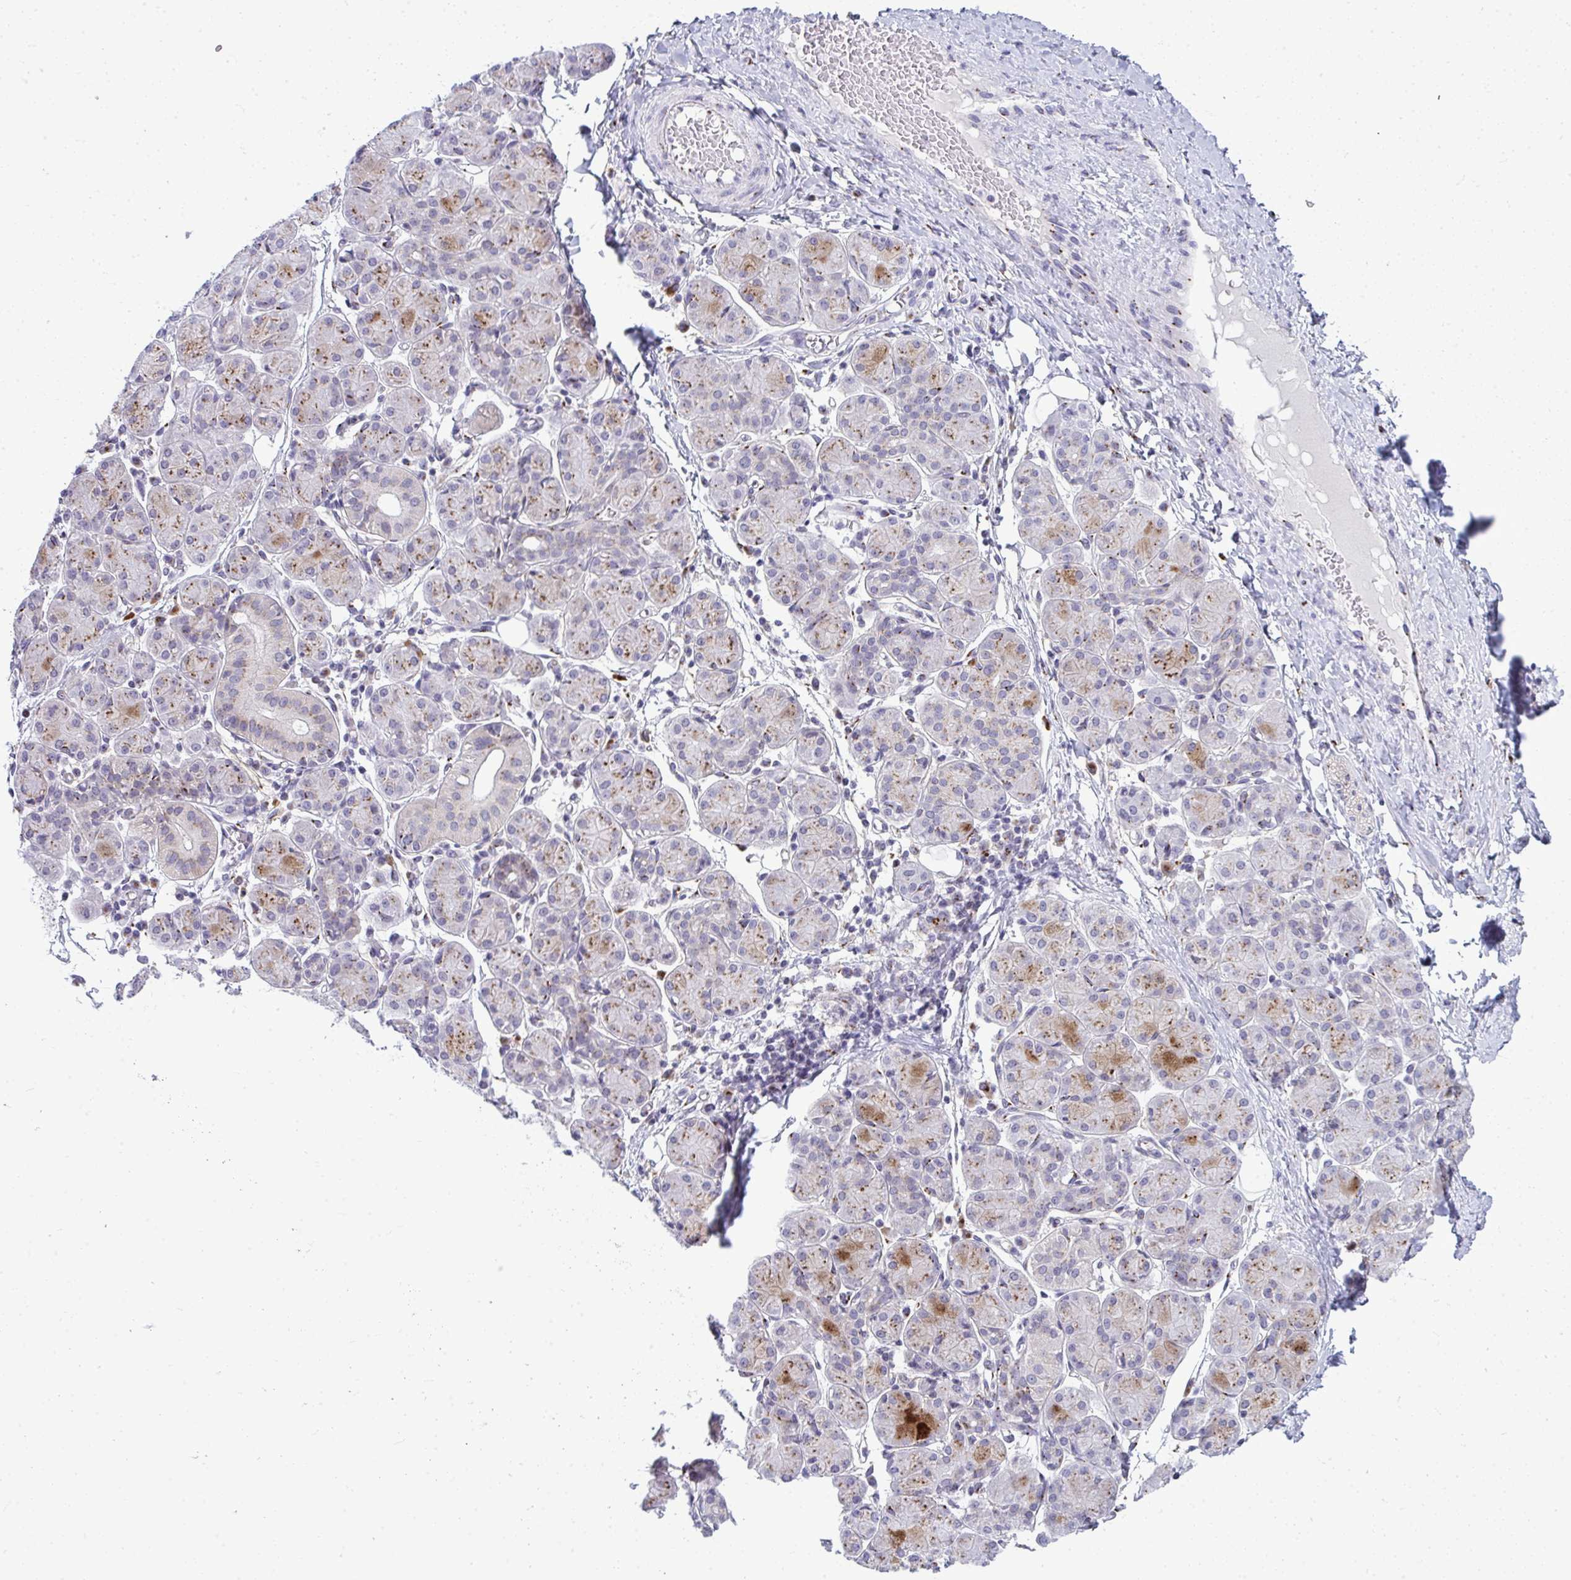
{"staining": {"intensity": "moderate", "quantity": "<25%", "location": "cytoplasmic/membranous"}, "tissue": "salivary gland", "cell_type": "Glandular cells", "image_type": "normal", "snomed": [{"axis": "morphology", "description": "Normal tissue, NOS"}, {"axis": "morphology", "description": "Inflammation, NOS"}, {"axis": "topography", "description": "Lymph node"}, {"axis": "topography", "description": "Salivary gland"}], "caption": "Approximately <25% of glandular cells in normal salivary gland demonstrate moderate cytoplasmic/membranous protein staining as visualized by brown immunohistochemical staining.", "gene": "DTX4", "patient": {"sex": "male", "age": 3}}